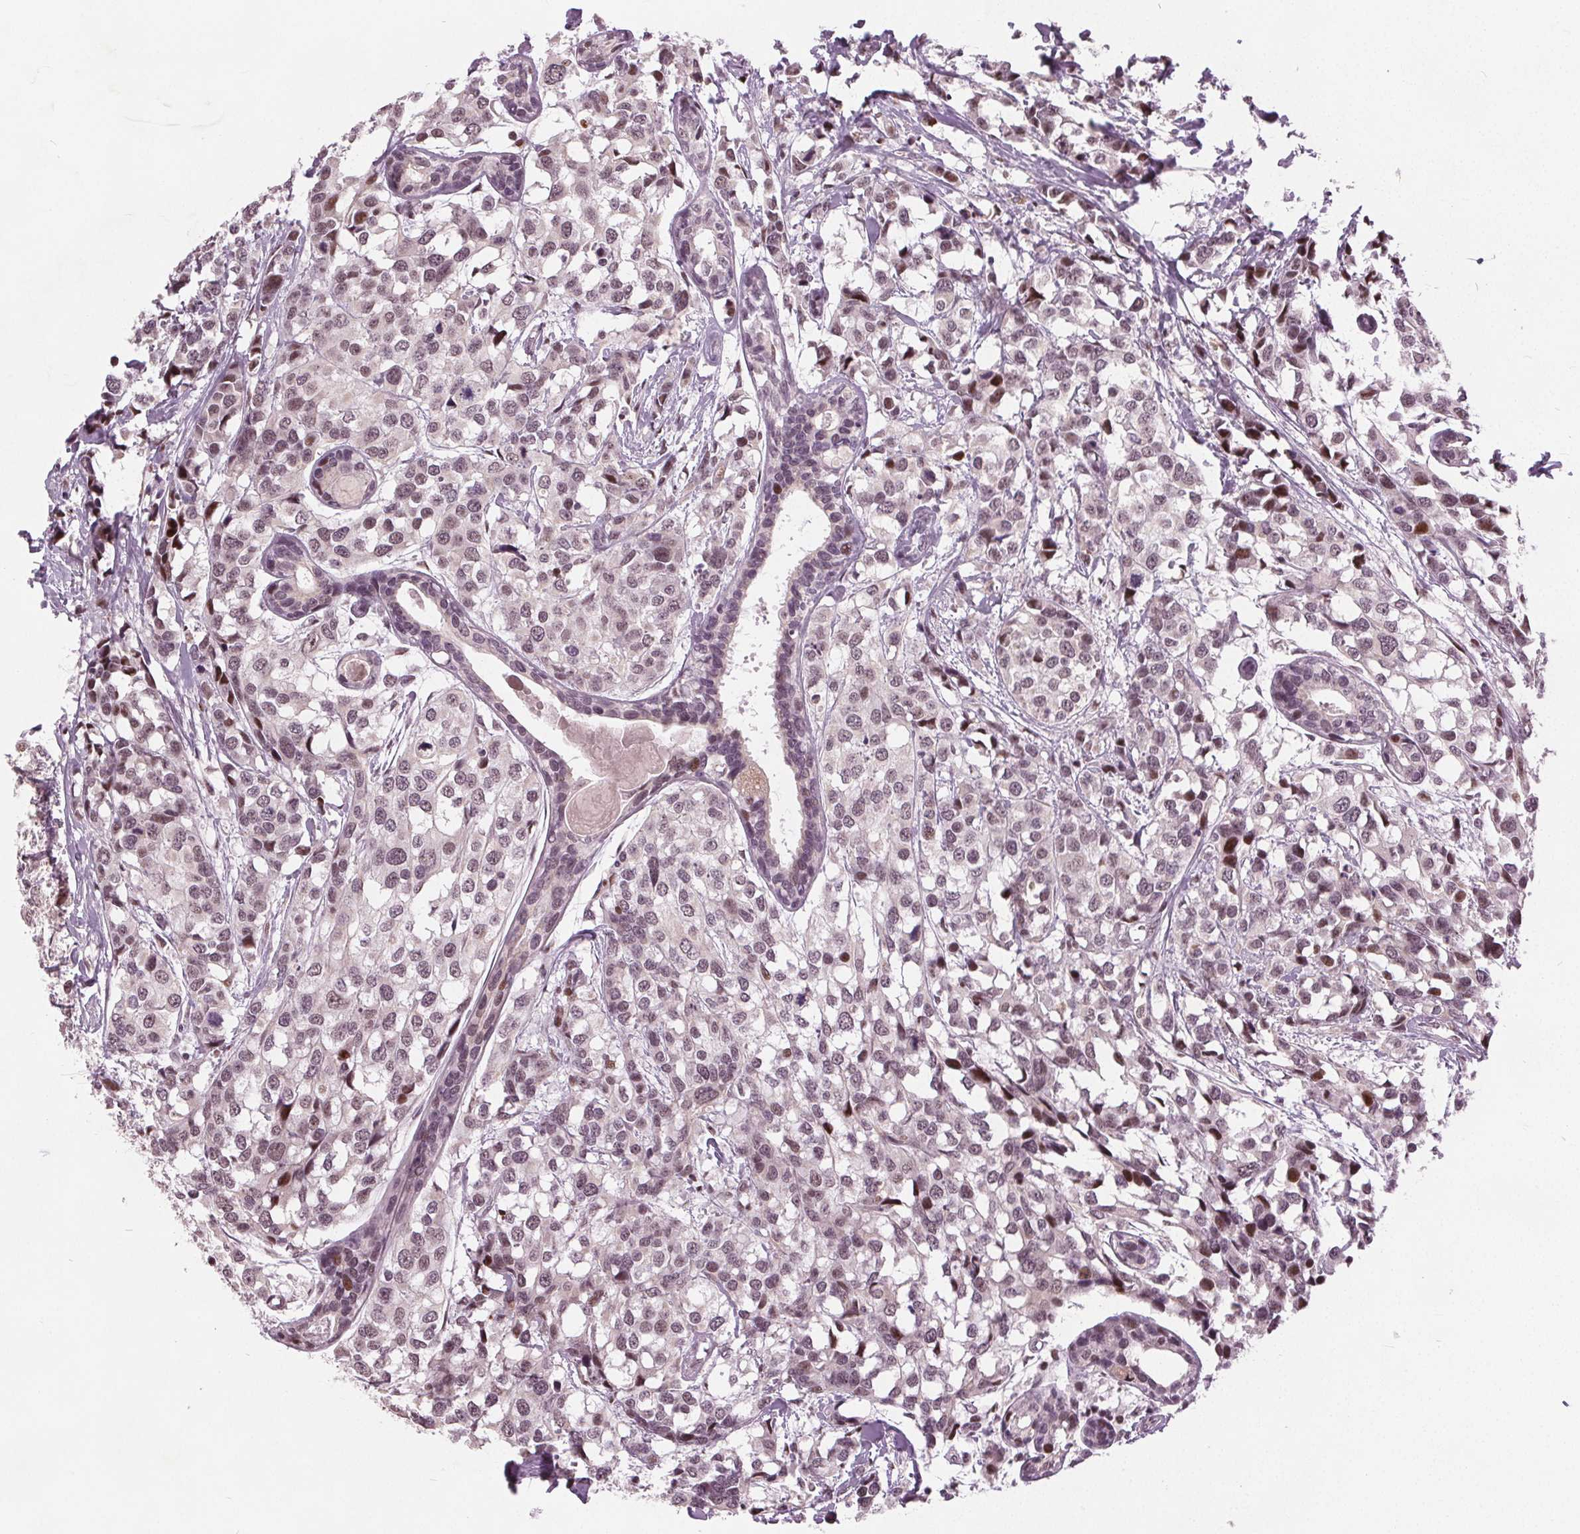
{"staining": {"intensity": "weak", "quantity": ">75%", "location": "nuclear"}, "tissue": "breast cancer", "cell_type": "Tumor cells", "image_type": "cancer", "snomed": [{"axis": "morphology", "description": "Lobular carcinoma"}, {"axis": "topography", "description": "Breast"}], "caption": "Lobular carcinoma (breast) stained for a protein displays weak nuclear positivity in tumor cells.", "gene": "TTC34", "patient": {"sex": "female", "age": 59}}